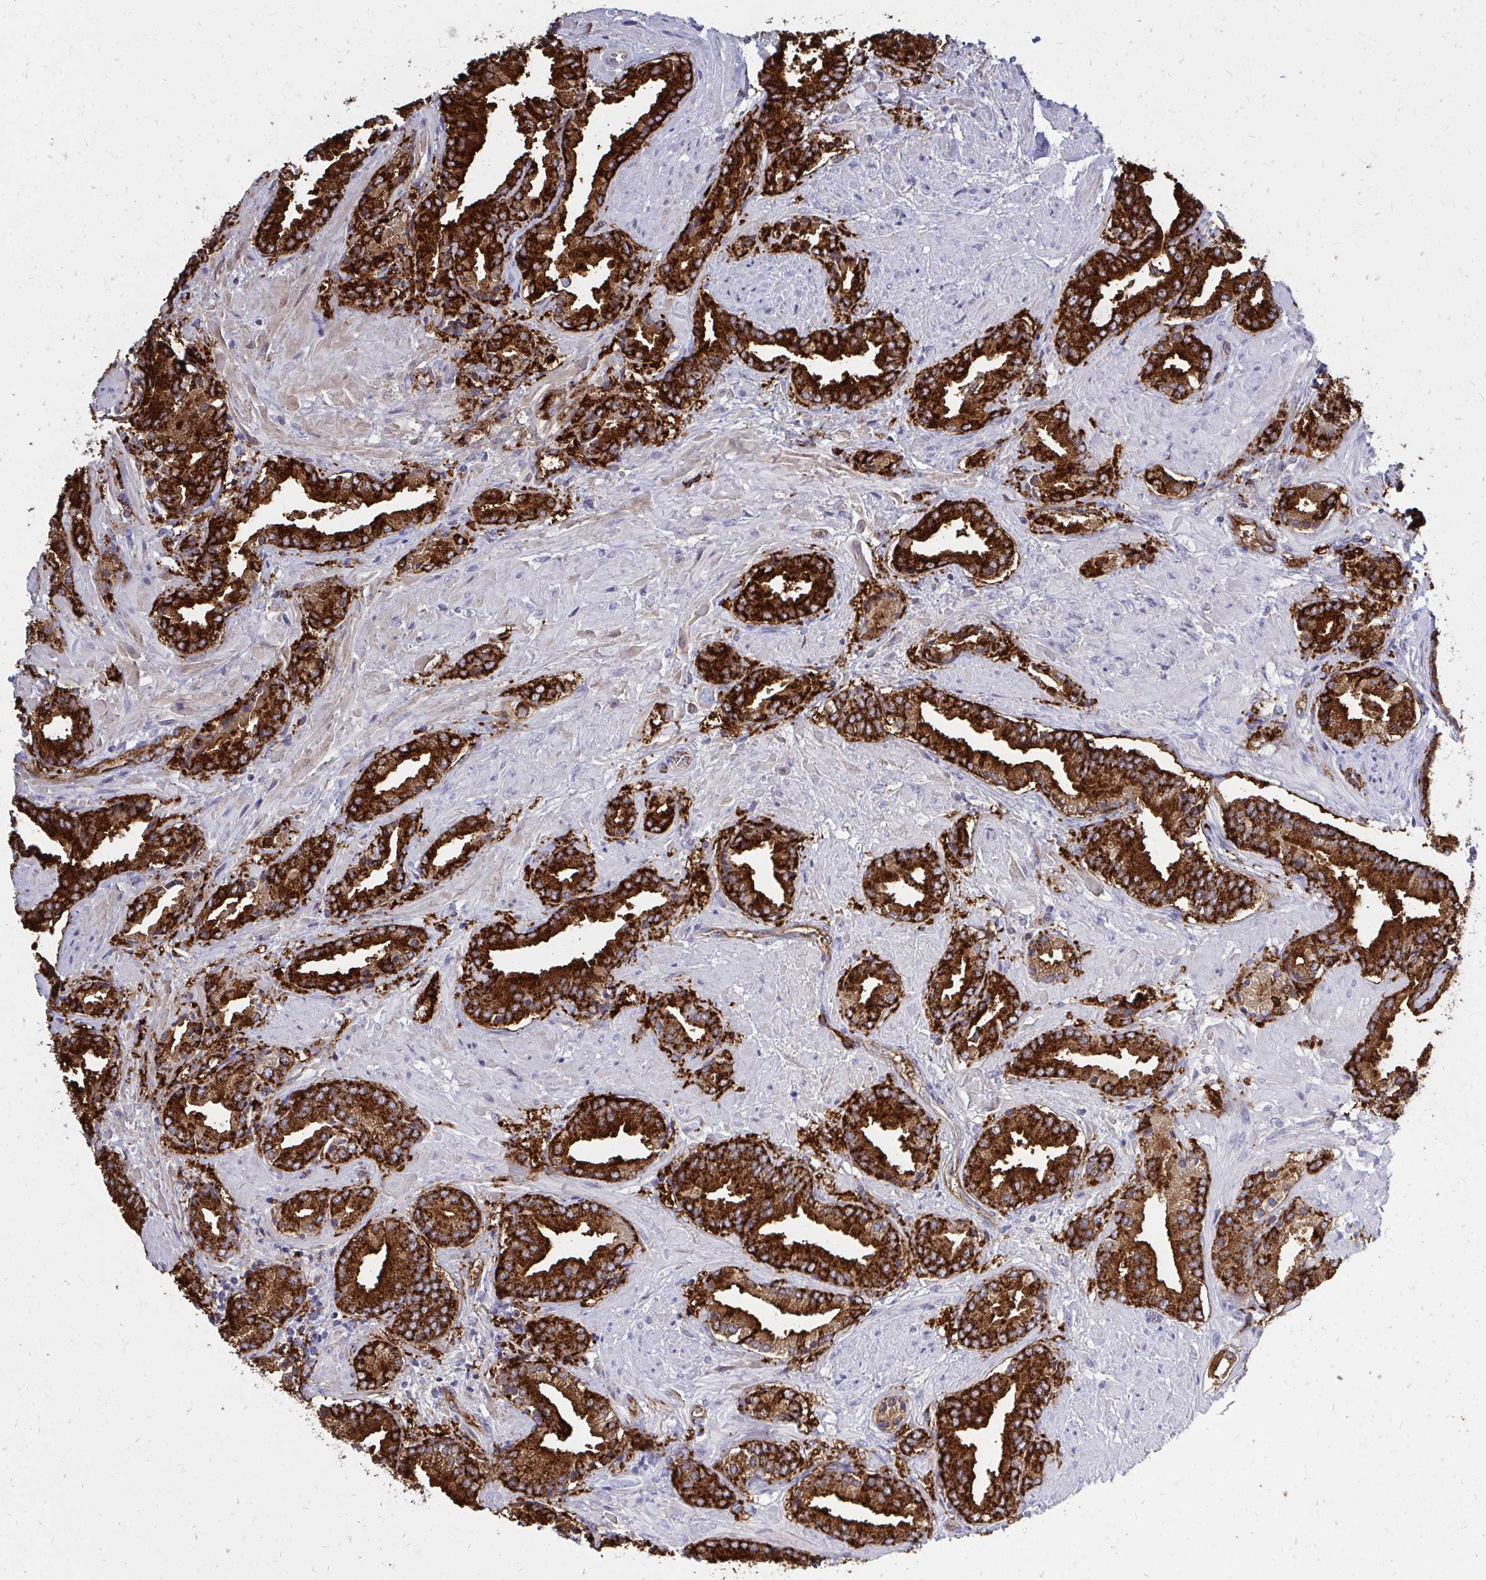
{"staining": {"intensity": "strong", "quantity": ">75%", "location": "cytoplasmic/membranous"}, "tissue": "prostate cancer", "cell_type": "Tumor cells", "image_type": "cancer", "snomed": [{"axis": "morphology", "description": "Adenocarcinoma, High grade"}, {"axis": "topography", "description": "Prostate"}], "caption": "Immunohistochemistry micrograph of human prostate cancer (high-grade adenocarcinoma) stained for a protein (brown), which shows high levels of strong cytoplasmic/membranous expression in approximately >75% of tumor cells.", "gene": "MARCKSL1", "patient": {"sex": "male", "age": 56}}